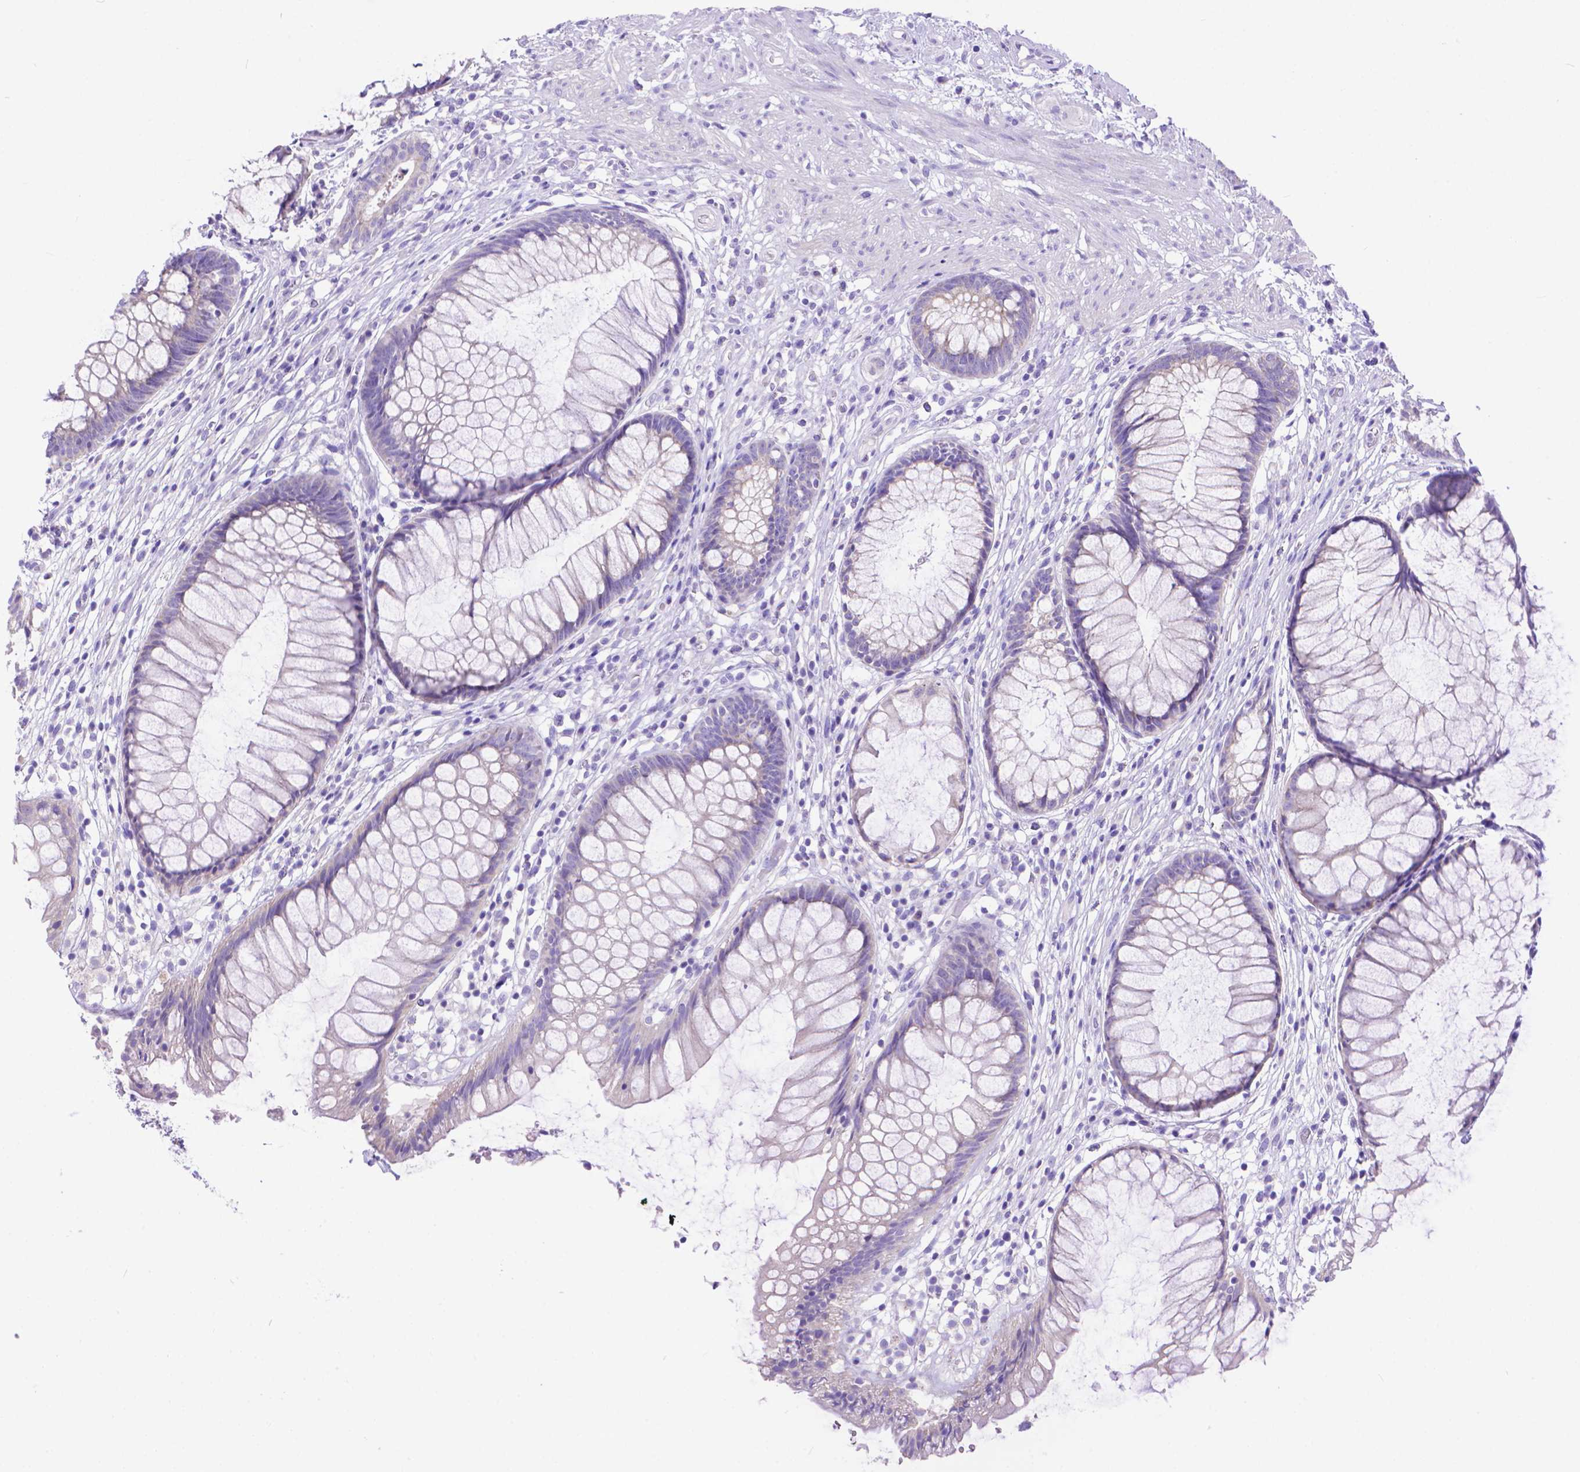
{"staining": {"intensity": "negative", "quantity": "none", "location": "none"}, "tissue": "rectum", "cell_type": "Glandular cells", "image_type": "normal", "snomed": [{"axis": "morphology", "description": "Normal tissue, NOS"}, {"axis": "topography", "description": "Smooth muscle"}, {"axis": "topography", "description": "Rectum"}], "caption": "High magnification brightfield microscopy of unremarkable rectum stained with DAB (brown) and counterstained with hematoxylin (blue): glandular cells show no significant expression.", "gene": "DHRS2", "patient": {"sex": "male", "age": 53}}